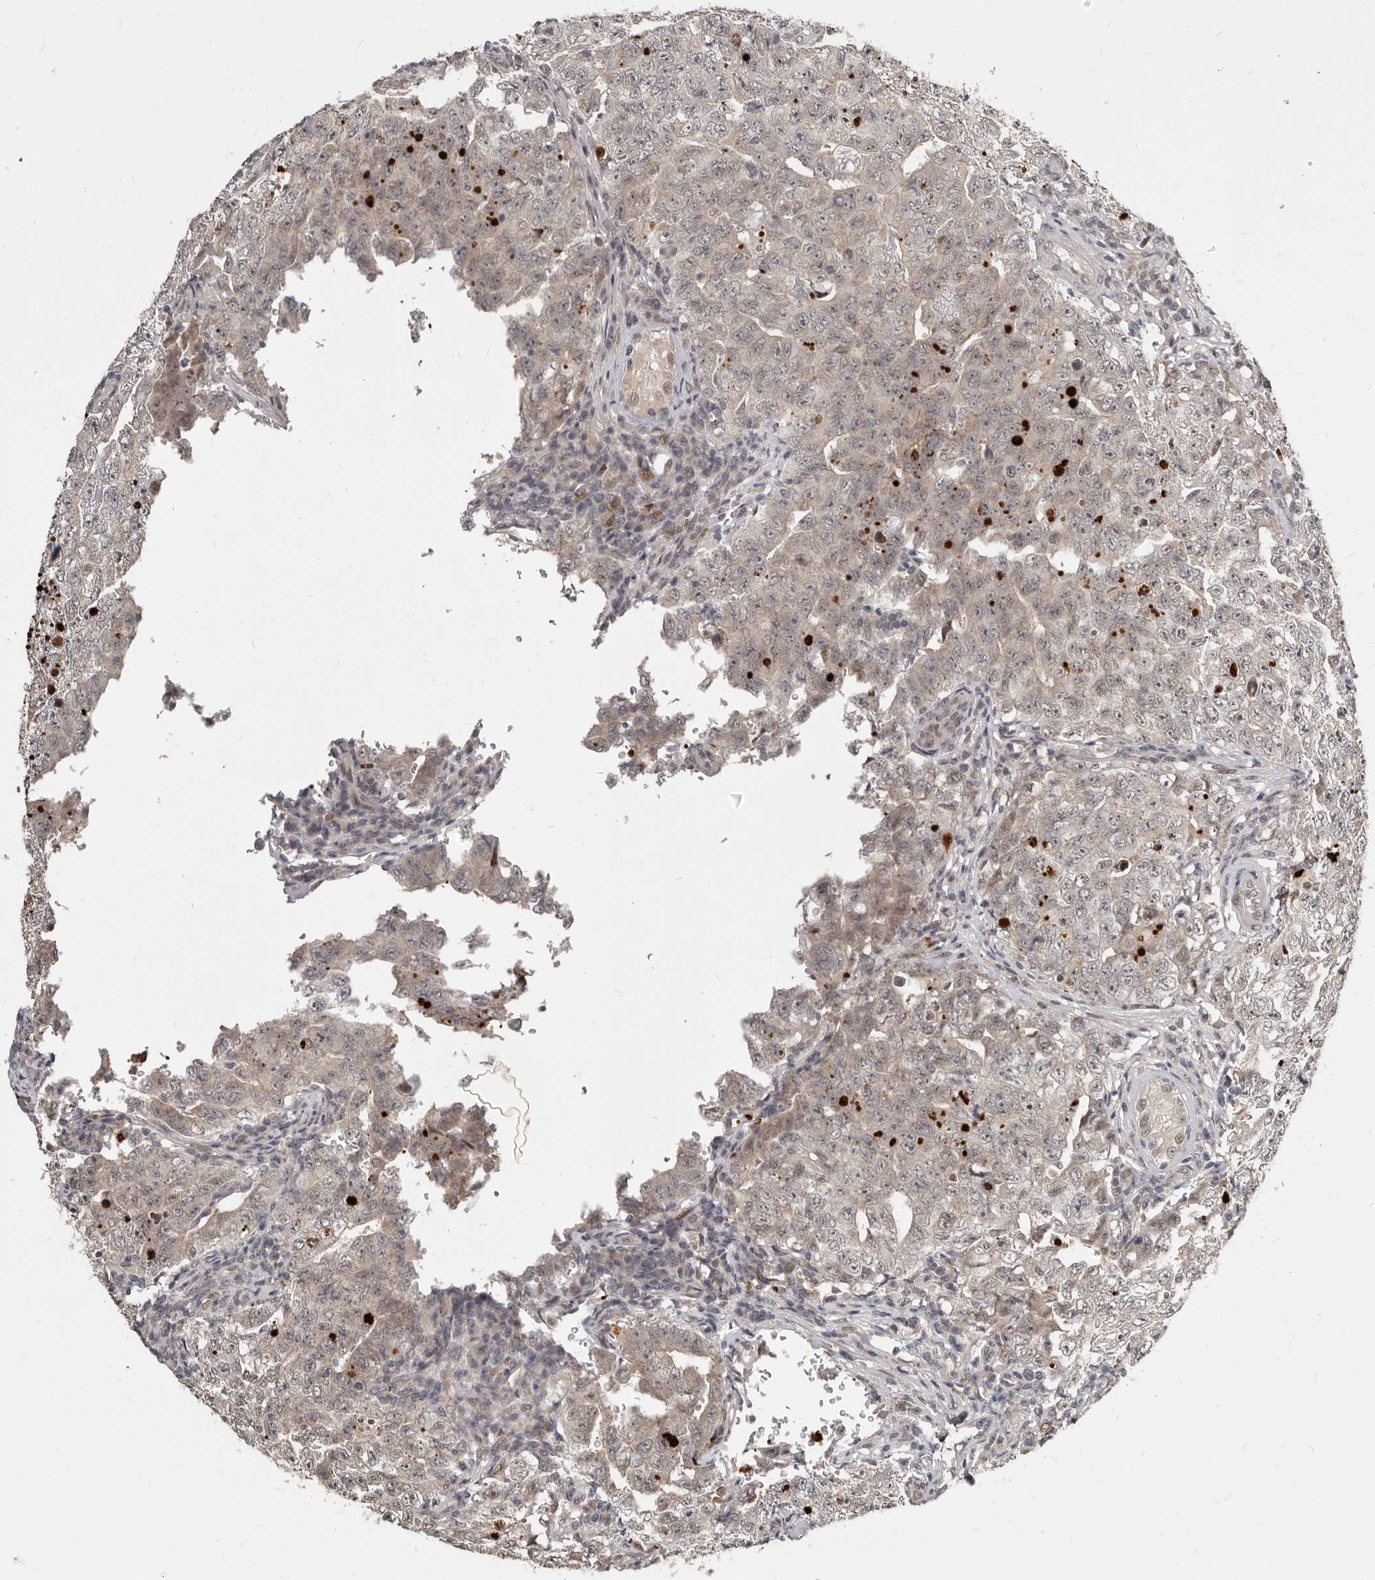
{"staining": {"intensity": "weak", "quantity": "25%-75%", "location": "cytoplasmic/membranous"}, "tissue": "testis cancer", "cell_type": "Tumor cells", "image_type": "cancer", "snomed": [{"axis": "morphology", "description": "Carcinoma, Embryonal, NOS"}, {"axis": "topography", "description": "Testis"}], "caption": "Immunohistochemistry image of neoplastic tissue: embryonal carcinoma (testis) stained using immunohistochemistry displays low levels of weak protein expression localized specifically in the cytoplasmic/membranous of tumor cells, appearing as a cytoplasmic/membranous brown color.", "gene": "APOL6", "patient": {"sex": "male", "age": 26}}